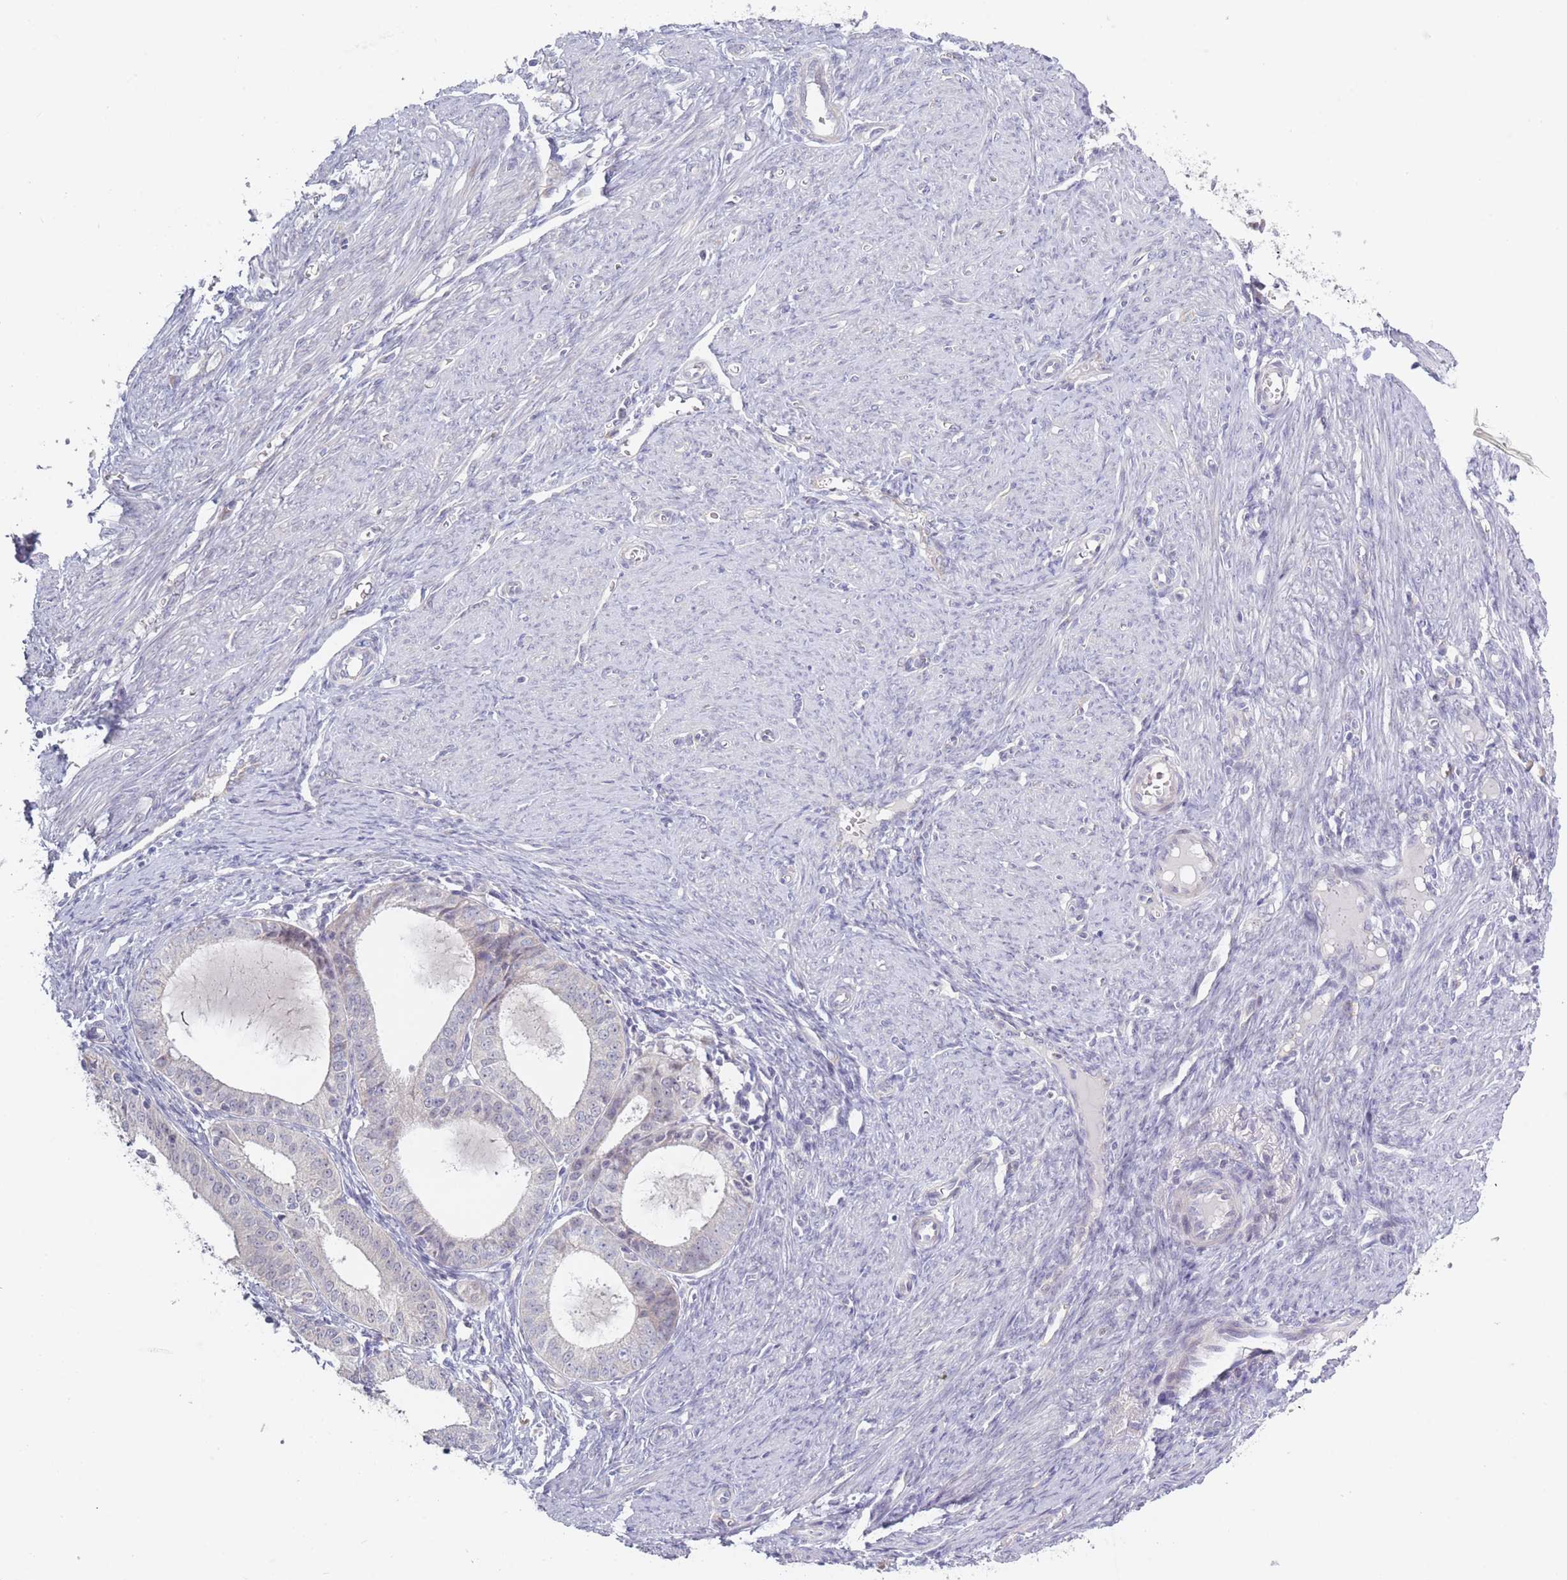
{"staining": {"intensity": "negative", "quantity": "none", "location": "none"}, "tissue": "endometrial cancer", "cell_type": "Tumor cells", "image_type": "cancer", "snomed": [{"axis": "morphology", "description": "Adenocarcinoma, NOS"}, {"axis": "topography", "description": "Endometrium"}], "caption": "IHC of endometrial cancer displays no staining in tumor cells.", "gene": "FAM227B", "patient": {"sex": "female", "age": 51}}